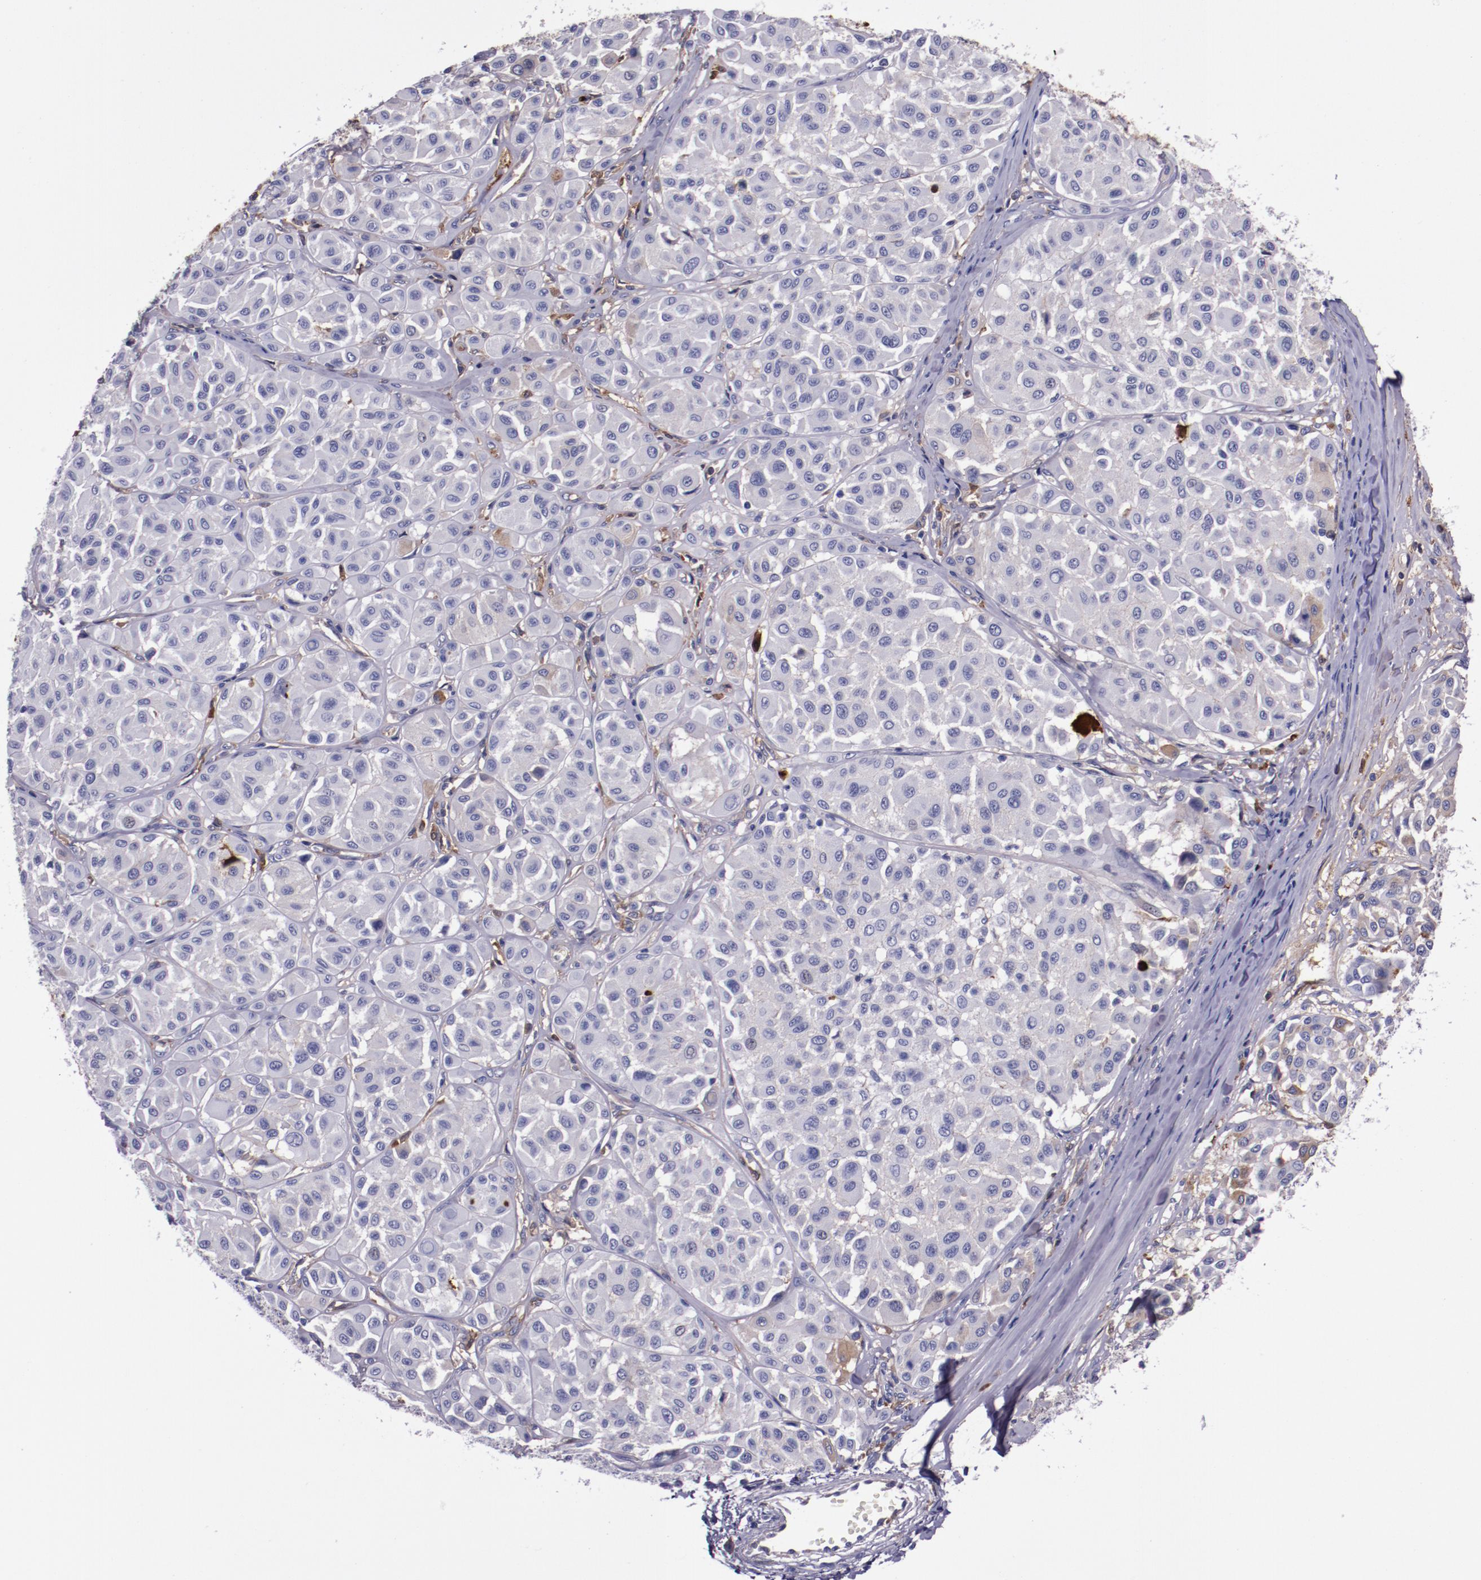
{"staining": {"intensity": "negative", "quantity": "none", "location": "none"}, "tissue": "melanoma", "cell_type": "Tumor cells", "image_type": "cancer", "snomed": [{"axis": "morphology", "description": "Malignant melanoma, Metastatic site"}, {"axis": "topography", "description": "Soft tissue"}], "caption": "Immunohistochemistry (IHC) histopathology image of neoplastic tissue: malignant melanoma (metastatic site) stained with DAB displays no significant protein expression in tumor cells.", "gene": "APOH", "patient": {"sex": "male", "age": 41}}